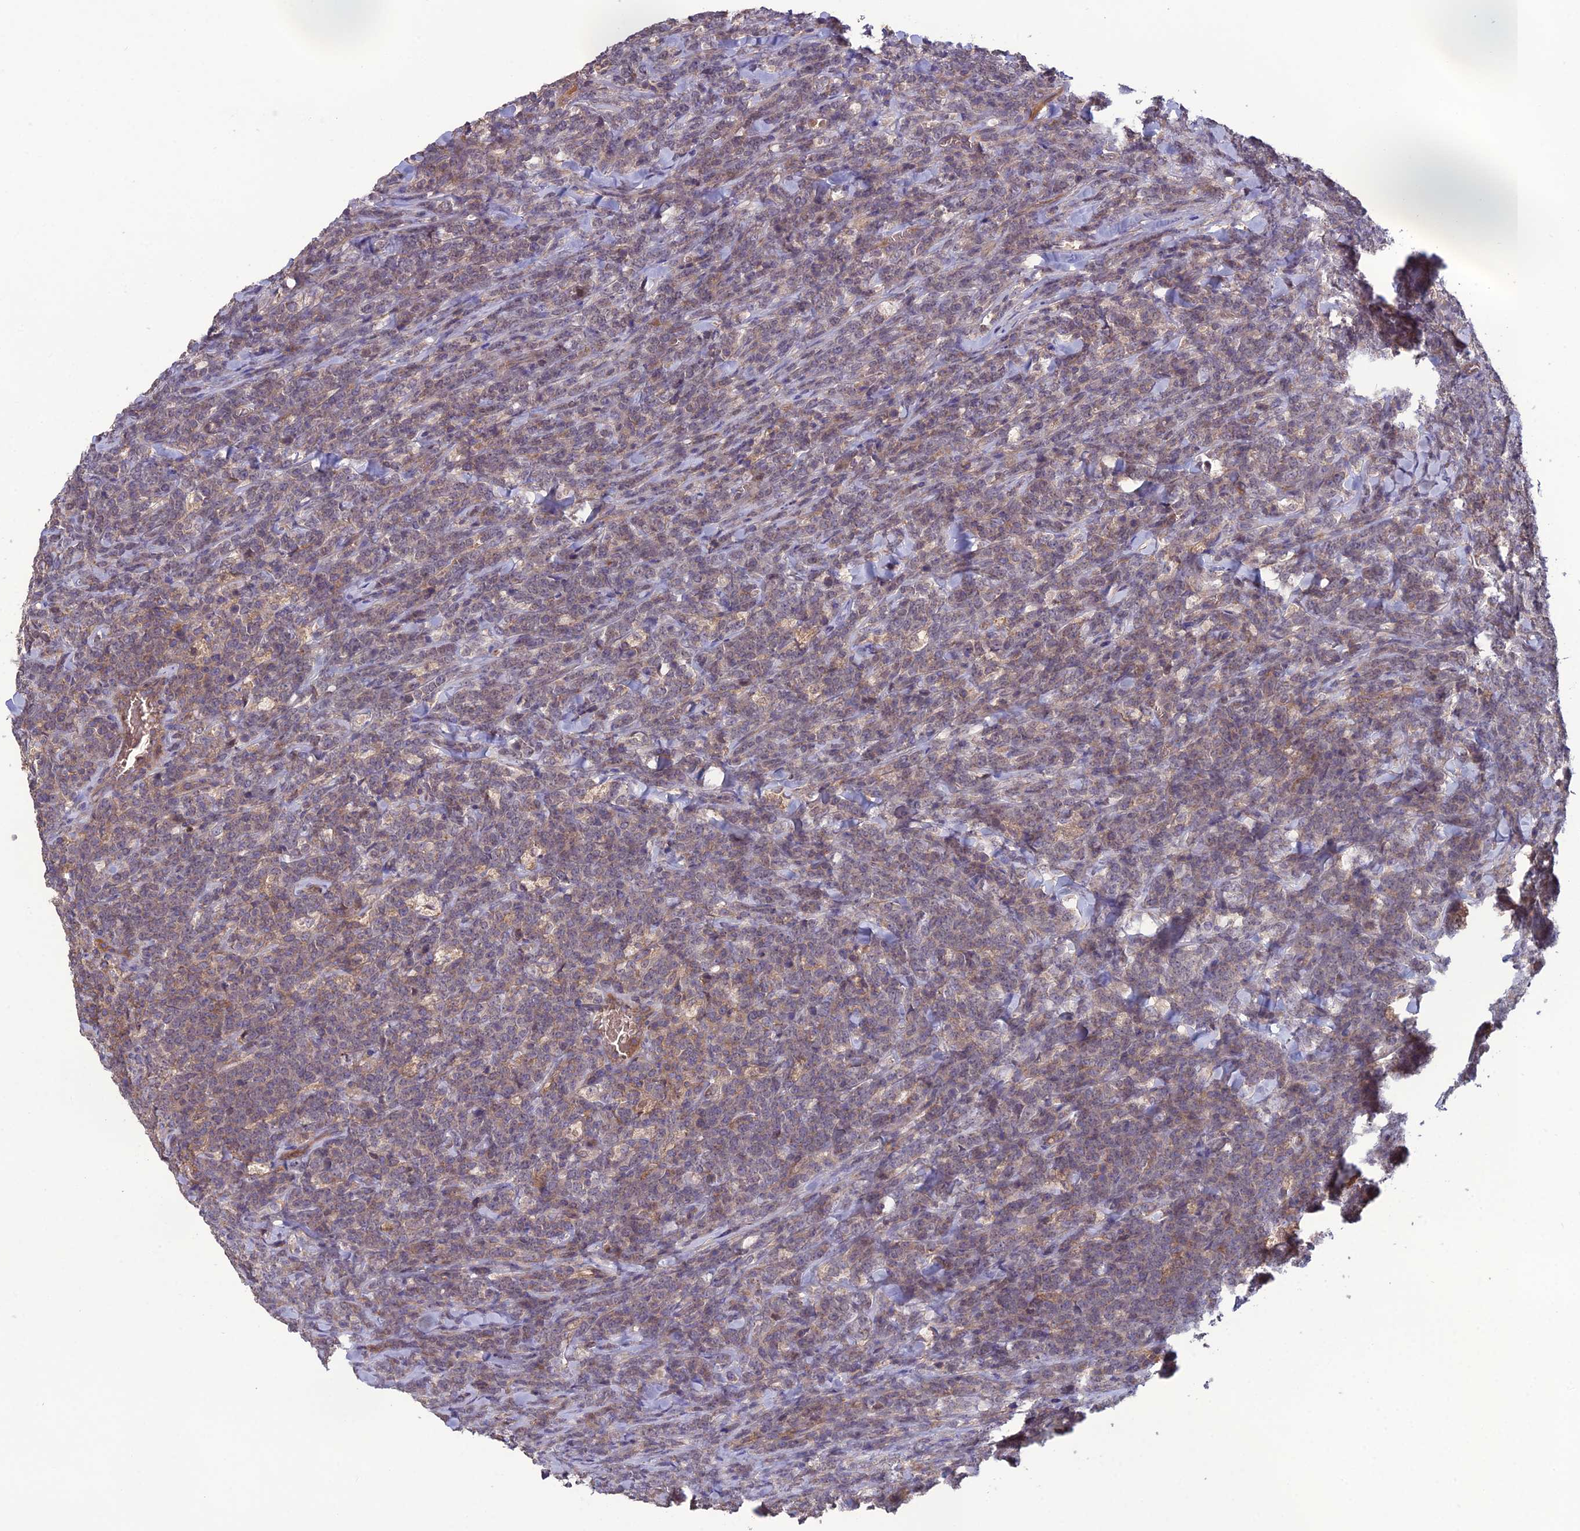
{"staining": {"intensity": "weak", "quantity": "25%-75%", "location": "cytoplasmic/membranous"}, "tissue": "lymphoma", "cell_type": "Tumor cells", "image_type": "cancer", "snomed": [{"axis": "morphology", "description": "Malignant lymphoma, non-Hodgkin's type, High grade"}, {"axis": "topography", "description": "Small intestine"}], "caption": "About 25%-75% of tumor cells in malignant lymphoma, non-Hodgkin's type (high-grade) reveal weak cytoplasmic/membranous protein positivity as visualized by brown immunohistochemical staining.", "gene": "GALR2", "patient": {"sex": "male", "age": 8}}